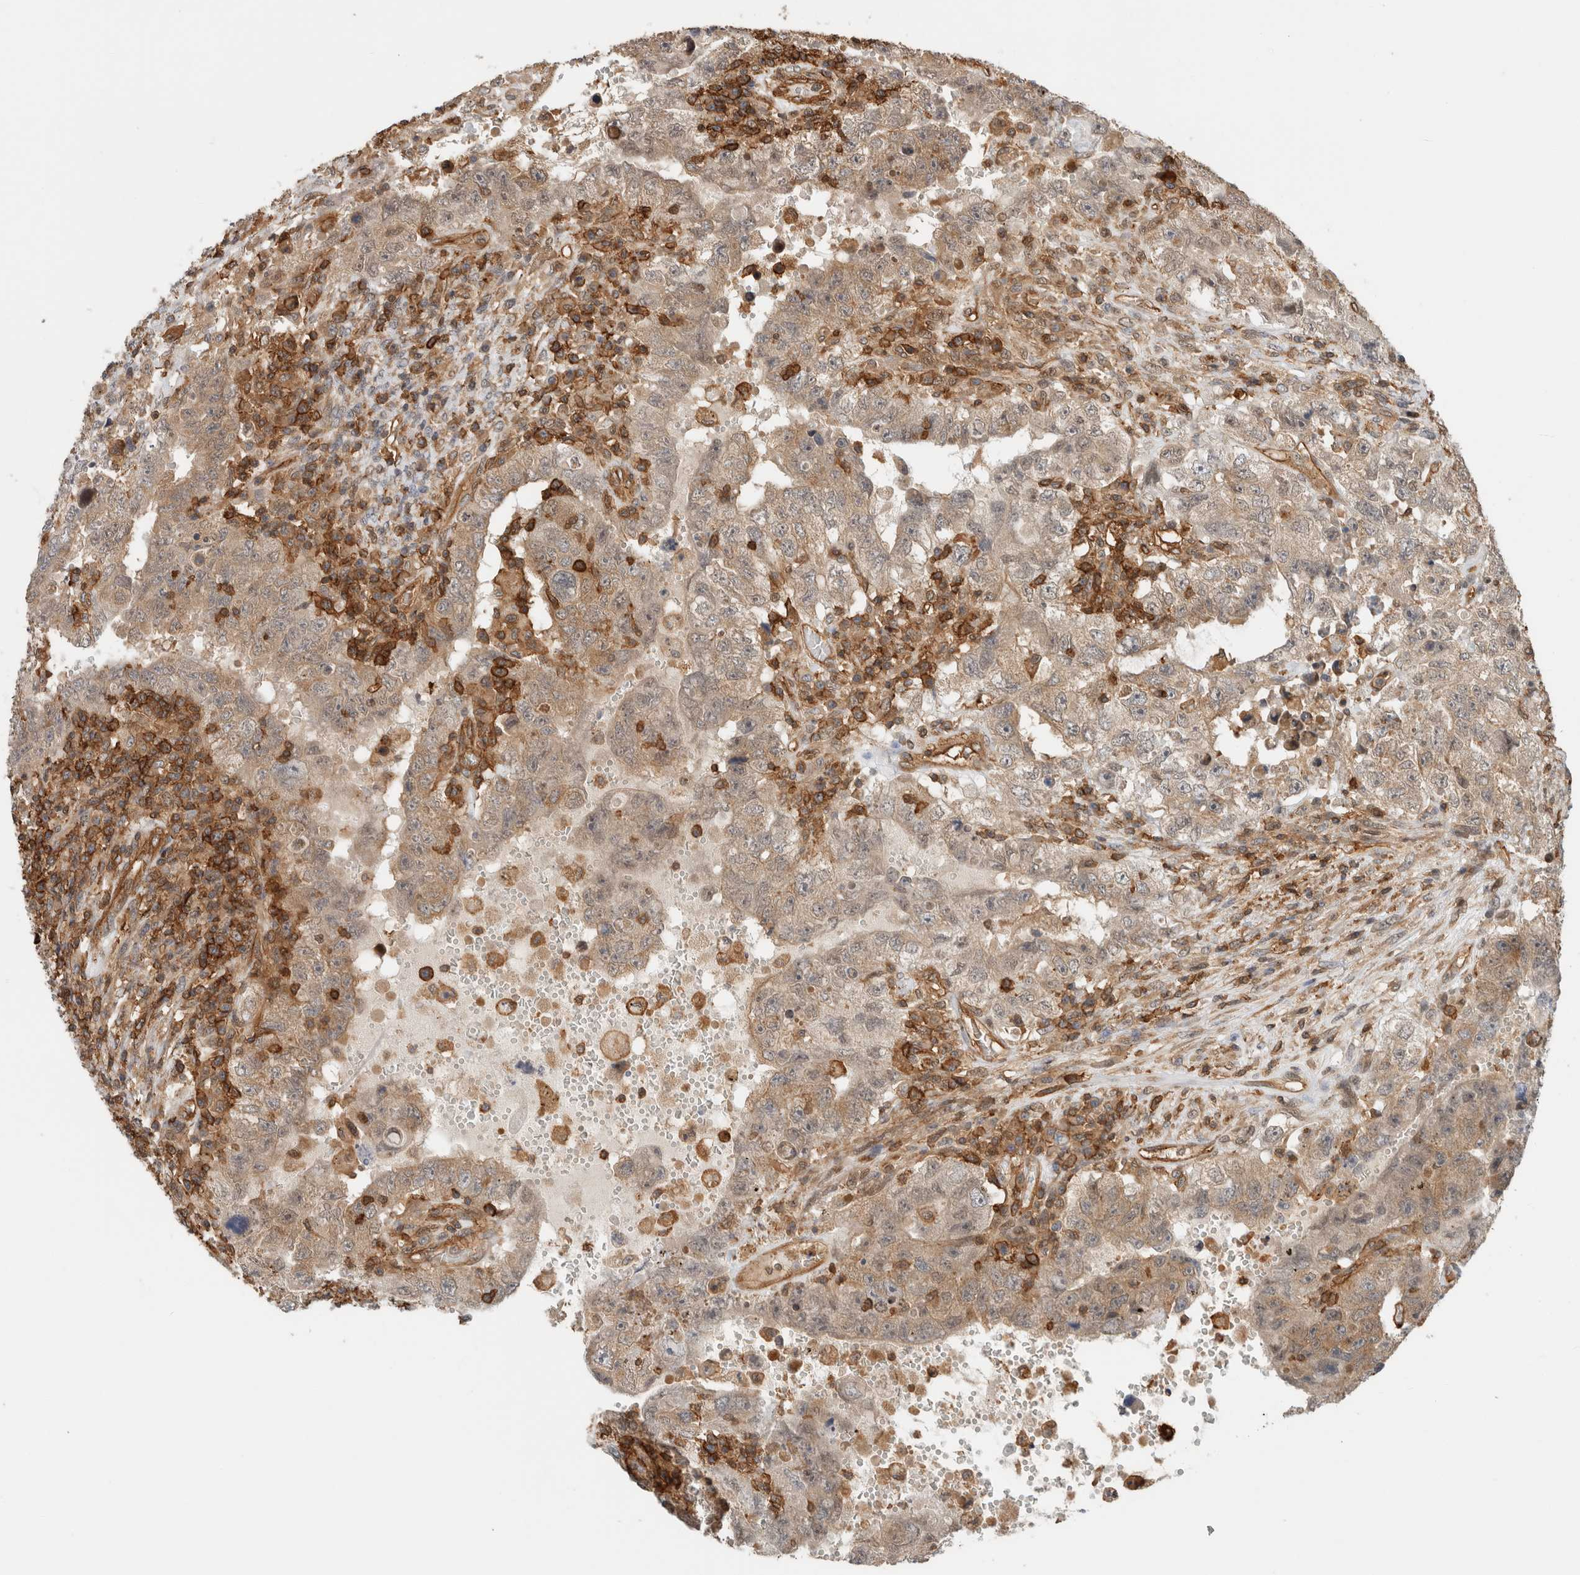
{"staining": {"intensity": "weak", "quantity": ">75%", "location": "cytoplasmic/membranous"}, "tissue": "testis cancer", "cell_type": "Tumor cells", "image_type": "cancer", "snomed": [{"axis": "morphology", "description": "Carcinoma, Embryonal, NOS"}, {"axis": "topography", "description": "Testis"}], "caption": "This is a micrograph of immunohistochemistry (IHC) staining of testis cancer, which shows weak staining in the cytoplasmic/membranous of tumor cells.", "gene": "PFDN4", "patient": {"sex": "male", "age": 26}}